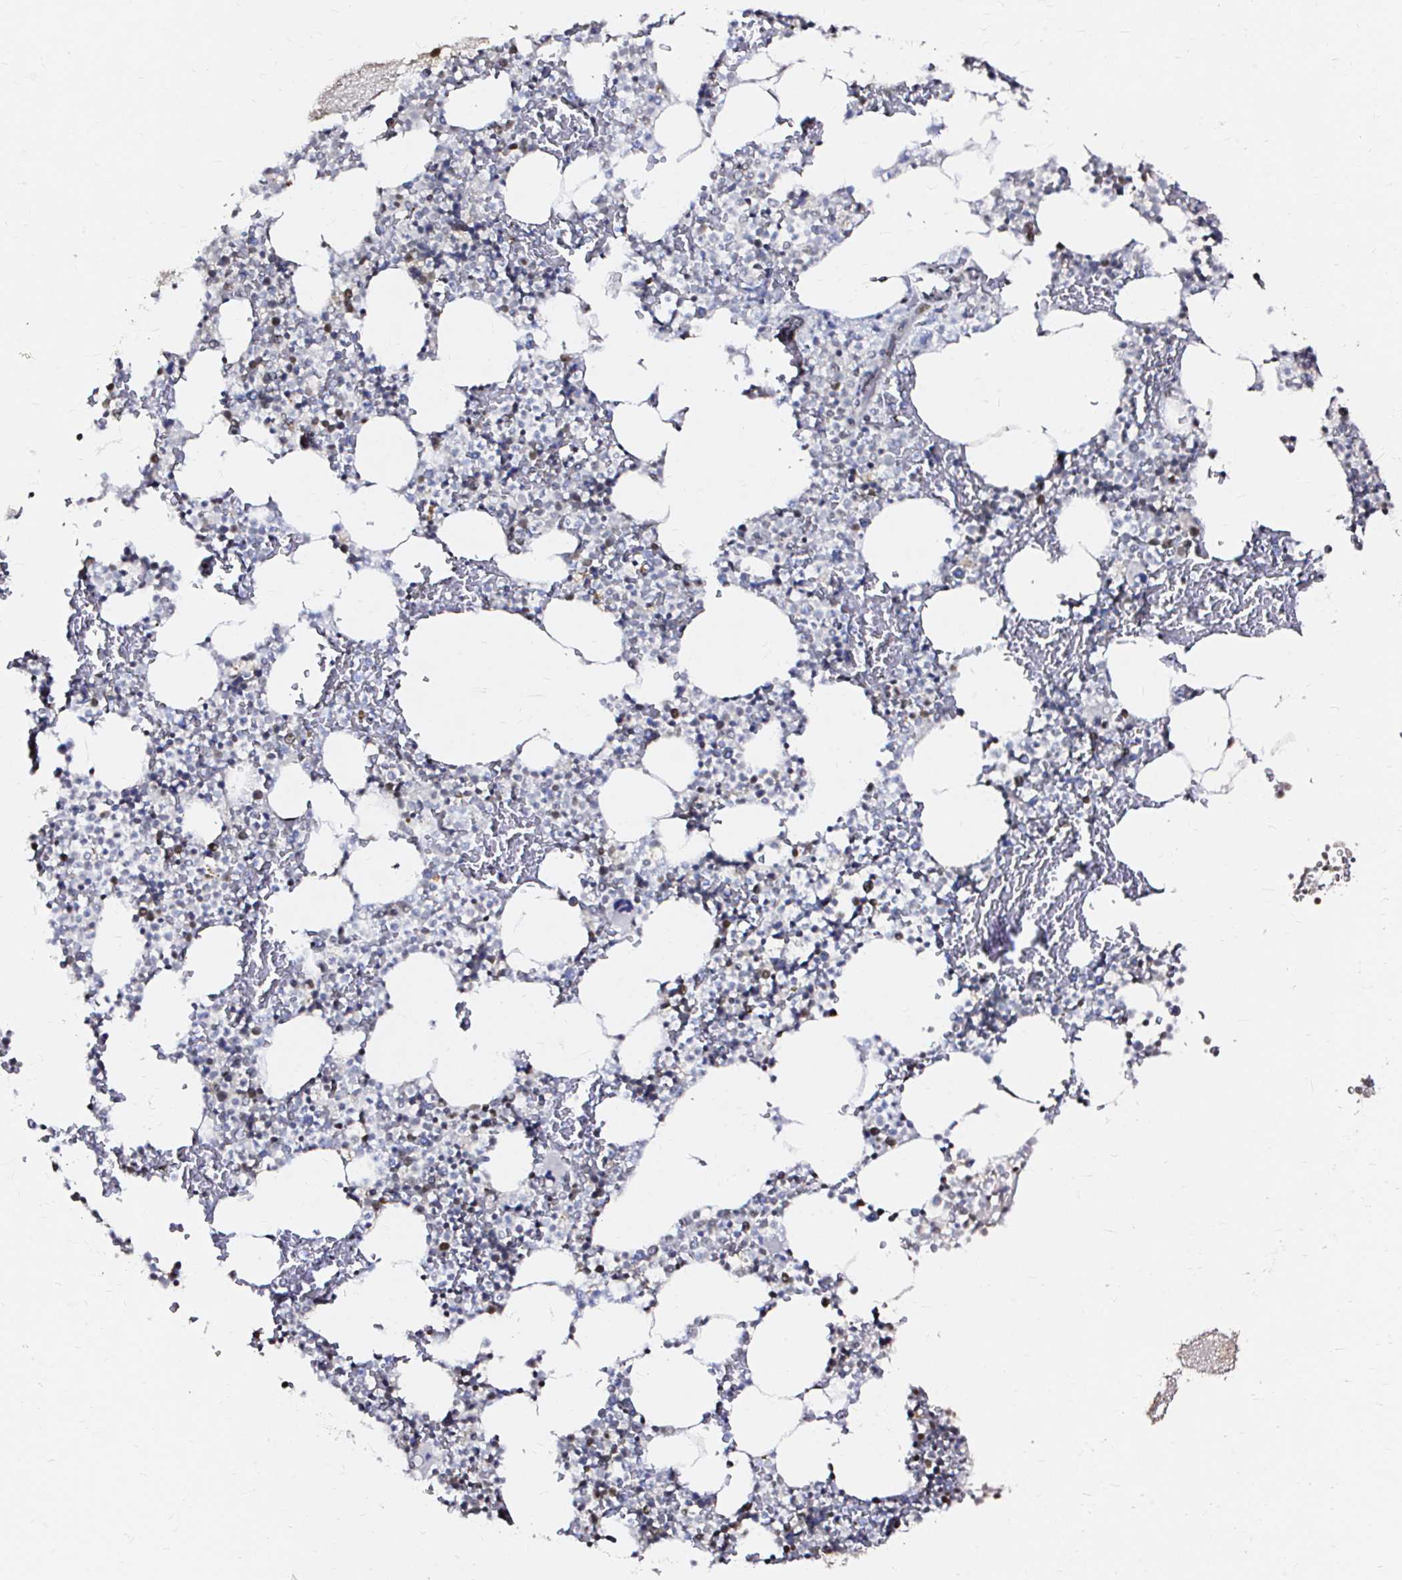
{"staining": {"intensity": "moderate", "quantity": "<25%", "location": "nuclear"}, "tissue": "bone marrow", "cell_type": "Hematopoietic cells", "image_type": "normal", "snomed": [{"axis": "morphology", "description": "Normal tissue, NOS"}, {"axis": "topography", "description": "Bone marrow"}], "caption": "An image of human bone marrow stained for a protein exhibits moderate nuclear brown staining in hematopoietic cells.", "gene": "SNRPC", "patient": {"sex": "female", "age": 42}}